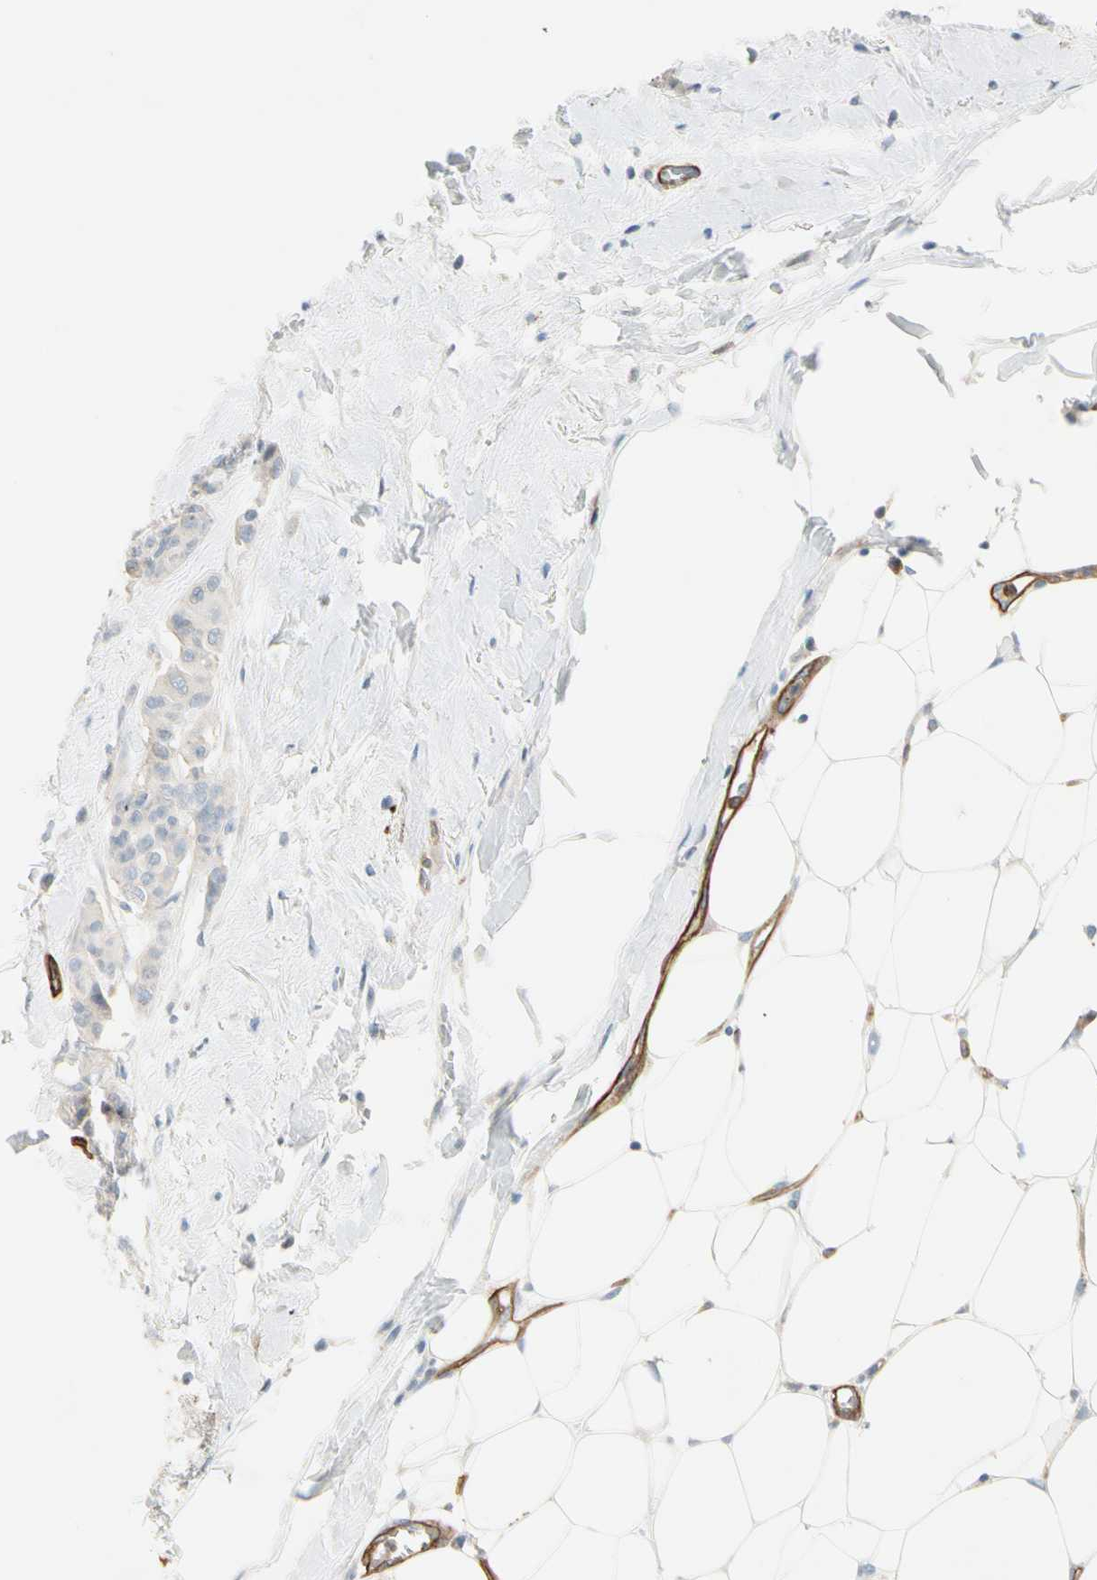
{"staining": {"intensity": "negative", "quantity": "none", "location": "none"}, "tissue": "breast cancer", "cell_type": "Tumor cells", "image_type": "cancer", "snomed": [{"axis": "morphology", "description": "Normal tissue, NOS"}, {"axis": "morphology", "description": "Duct carcinoma"}, {"axis": "topography", "description": "Breast"}], "caption": "Human breast invasive ductal carcinoma stained for a protein using IHC demonstrates no staining in tumor cells.", "gene": "CD93", "patient": {"sex": "female", "age": 40}}